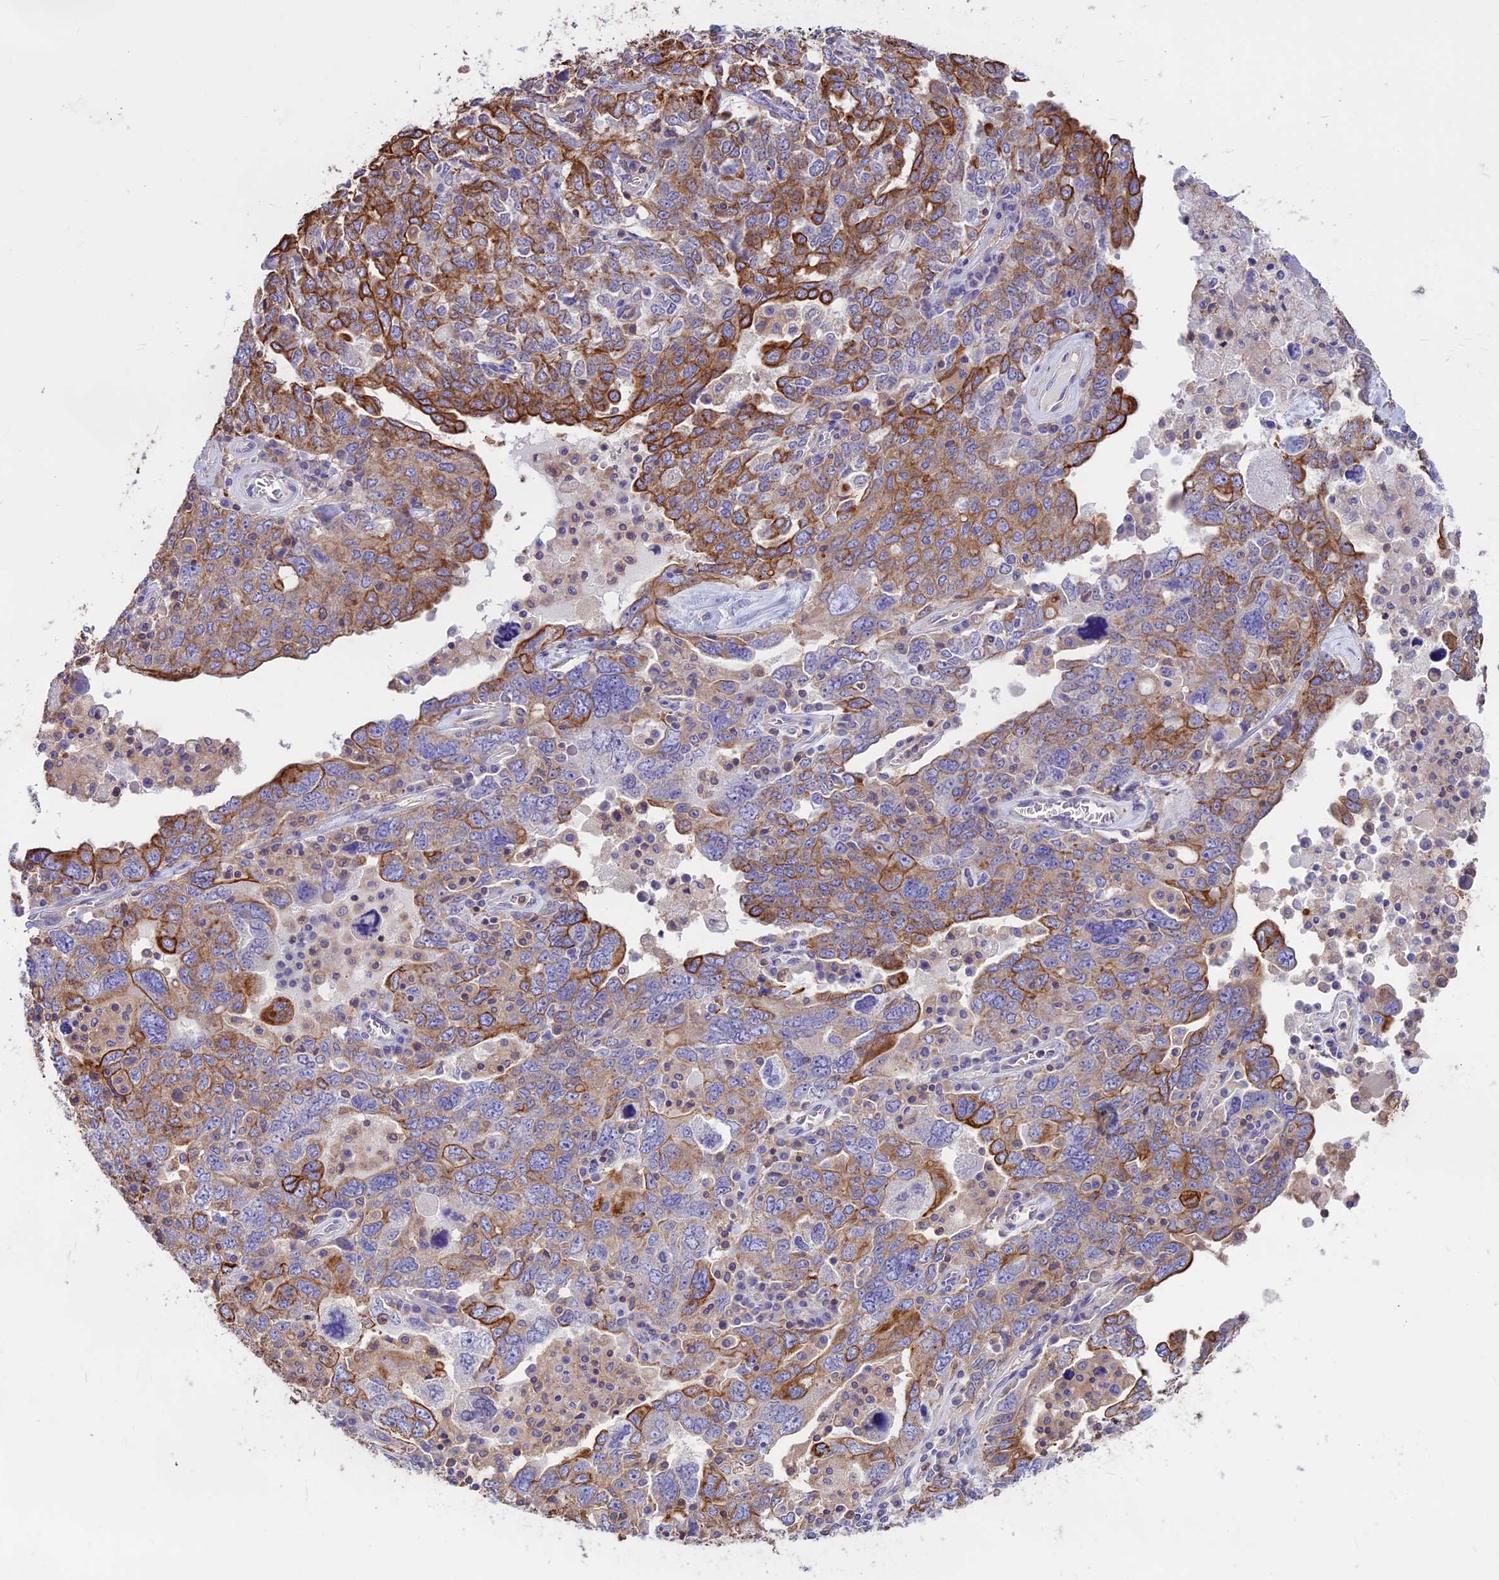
{"staining": {"intensity": "strong", "quantity": "25%-75%", "location": "cytoplasmic/membranous"}, "tissue": "ovarian cancer", "cell_type": "Tumor cells", "image_type": "cancer", "snomed": [{"axis": "morphology", "description": "Carcinoma, endometroid"}, {"axis": "topography", "description": "Ovary"}], "caption": "This photomicrograph exhibits immunohistochemistry (IHC) staining of human ovarian endometroid carcinoma, with high strong cytoplasmic/membranous staining in approximately 25%-75% of tumor cells.", "gene": "CDAN1", "patient": {"sex": "female", "age": 62}}